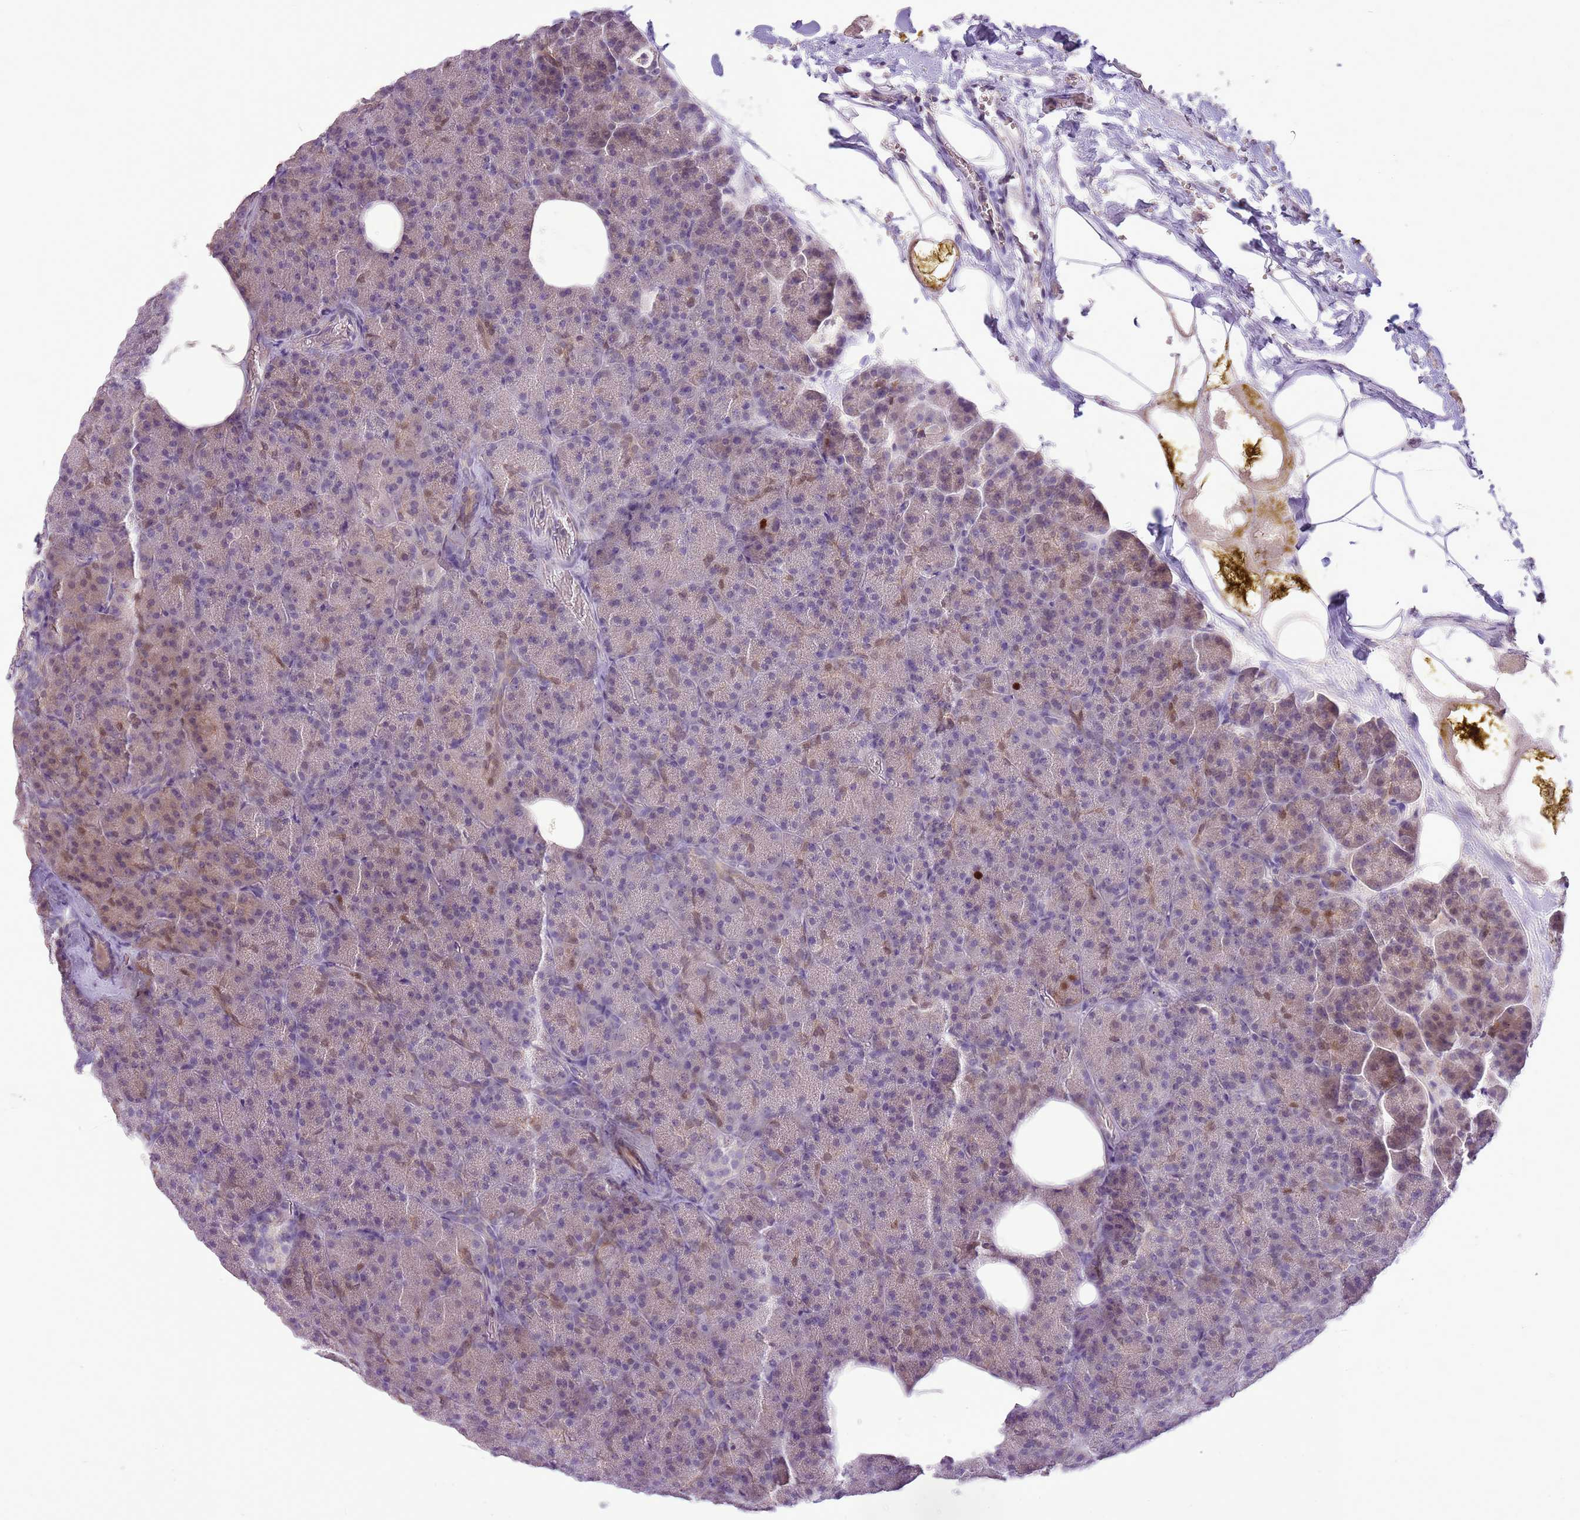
{"staining": {"intensity": "weak", "quantity": "<25%", "location": "nuclear"}, "tissue": "pancreas", "cell_type": "Exocrine glandular cells", "image_type": "normal", "snomed": [{"axis": "morphology", "description": "Normal tissue, NOS"}, {"axis": "morphology", "description": "Carcinoid, malignant, NOS"}, {"axis": "topography", "description": "Pancreas"}], "caption": "DAB immunohistochemical staining of normal pancreas demonstrates no significant staining in exocrine glandular cells.", "gene": "GMNN", "patient": {"sex": "female", "age": 35}}